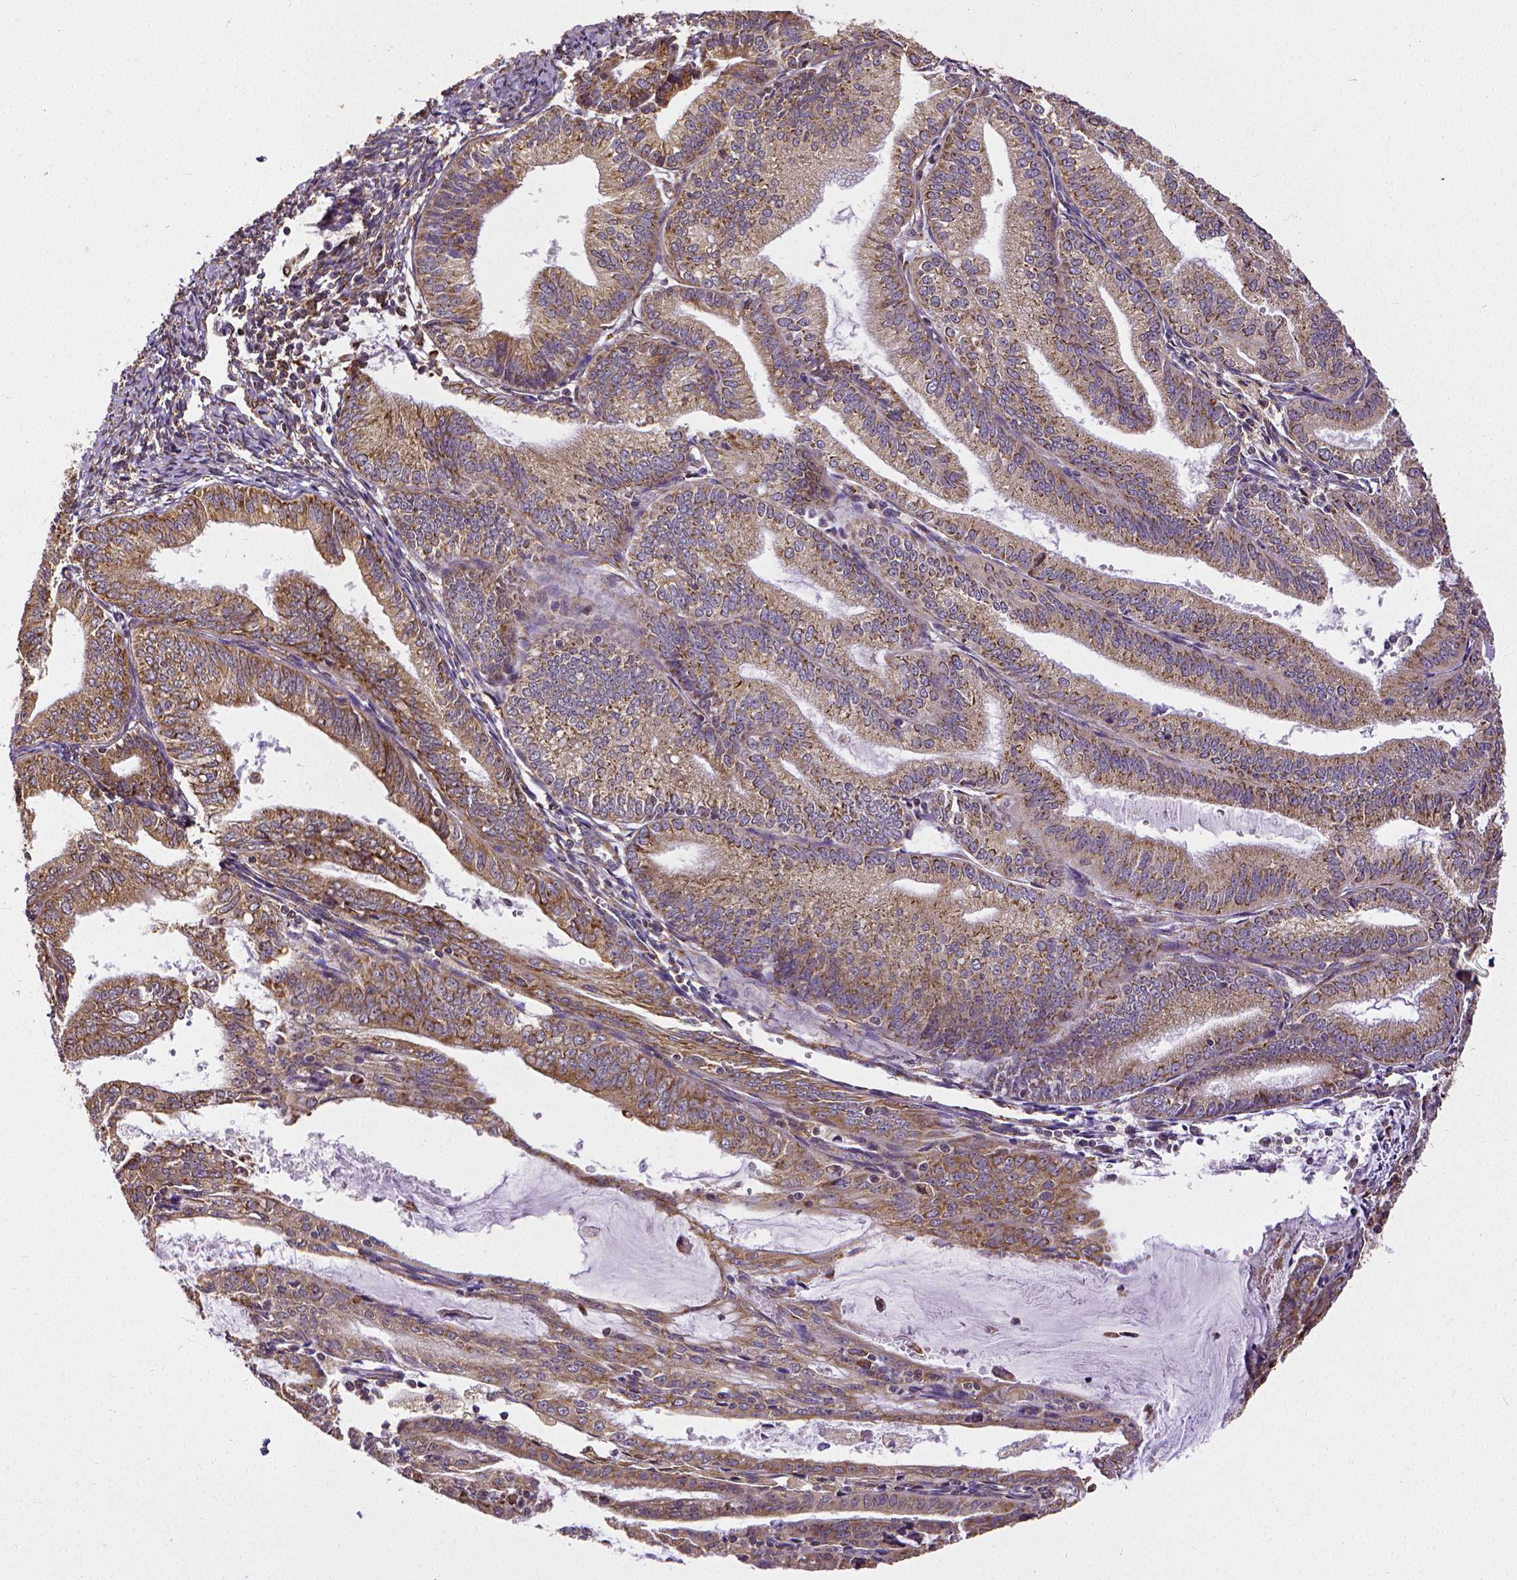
{"staining": {"intensity": "moderate", "quantity": ">75%", "location": "cytoplasmic/membranous"}, "tissue": "endometrial cancer", "cell_type": "Tumor cells", "image_type": "cancer", "snomed": [{"axis": "morphology", "description": "Adenocarcinoma, NOS"}, {"axis": "topography", "description": "Endometrium"}], "caption": "A micrograph of endometrial adenocarcinoma stained for a protein reveals moderate cytoplasmic/membranous brown staining in tumor cells.", "gene": "MTDH", "patient": {"sex": "female", "age": 70}}